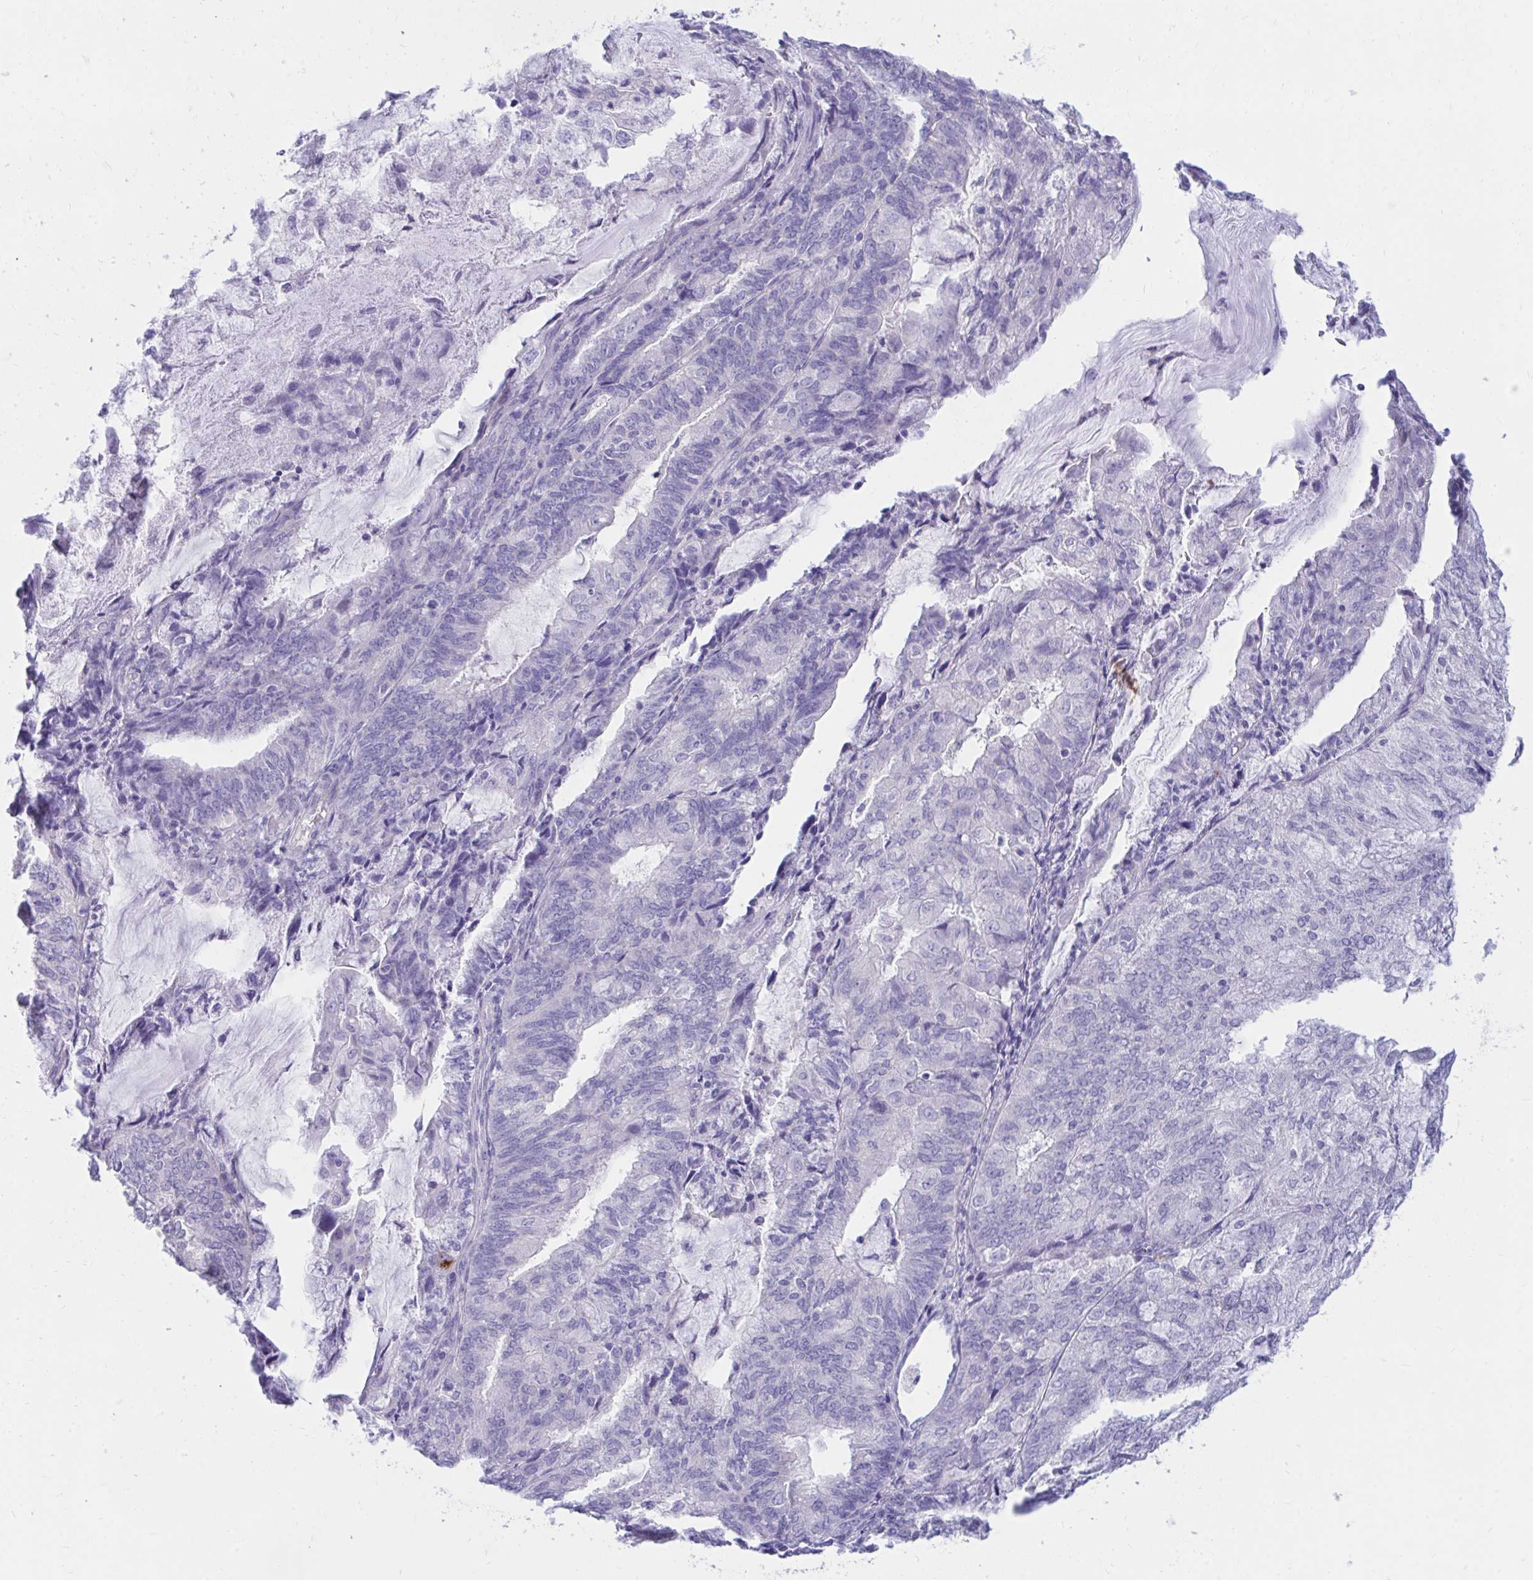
{"staining": {"intensity": "negative", "quantity": "none", "location": "none"}, "tissue": "endometrial cancer", "cell_type": "Tumor cells", "image_type": "cancer", "snomed": [{"axis": "morphology", "description": "Adenocarcinoma, NOS"}, {"axis": "topography", "description": "Endometrium"}], "caption": "This image is of endometrial cancer stained with IHC to label a protein in brown with the nuclei are counter-stained blue. There is no positivity in tumor cells.", "gene": "SHISA8", "patient": {"sex": "female", "age": 81}}